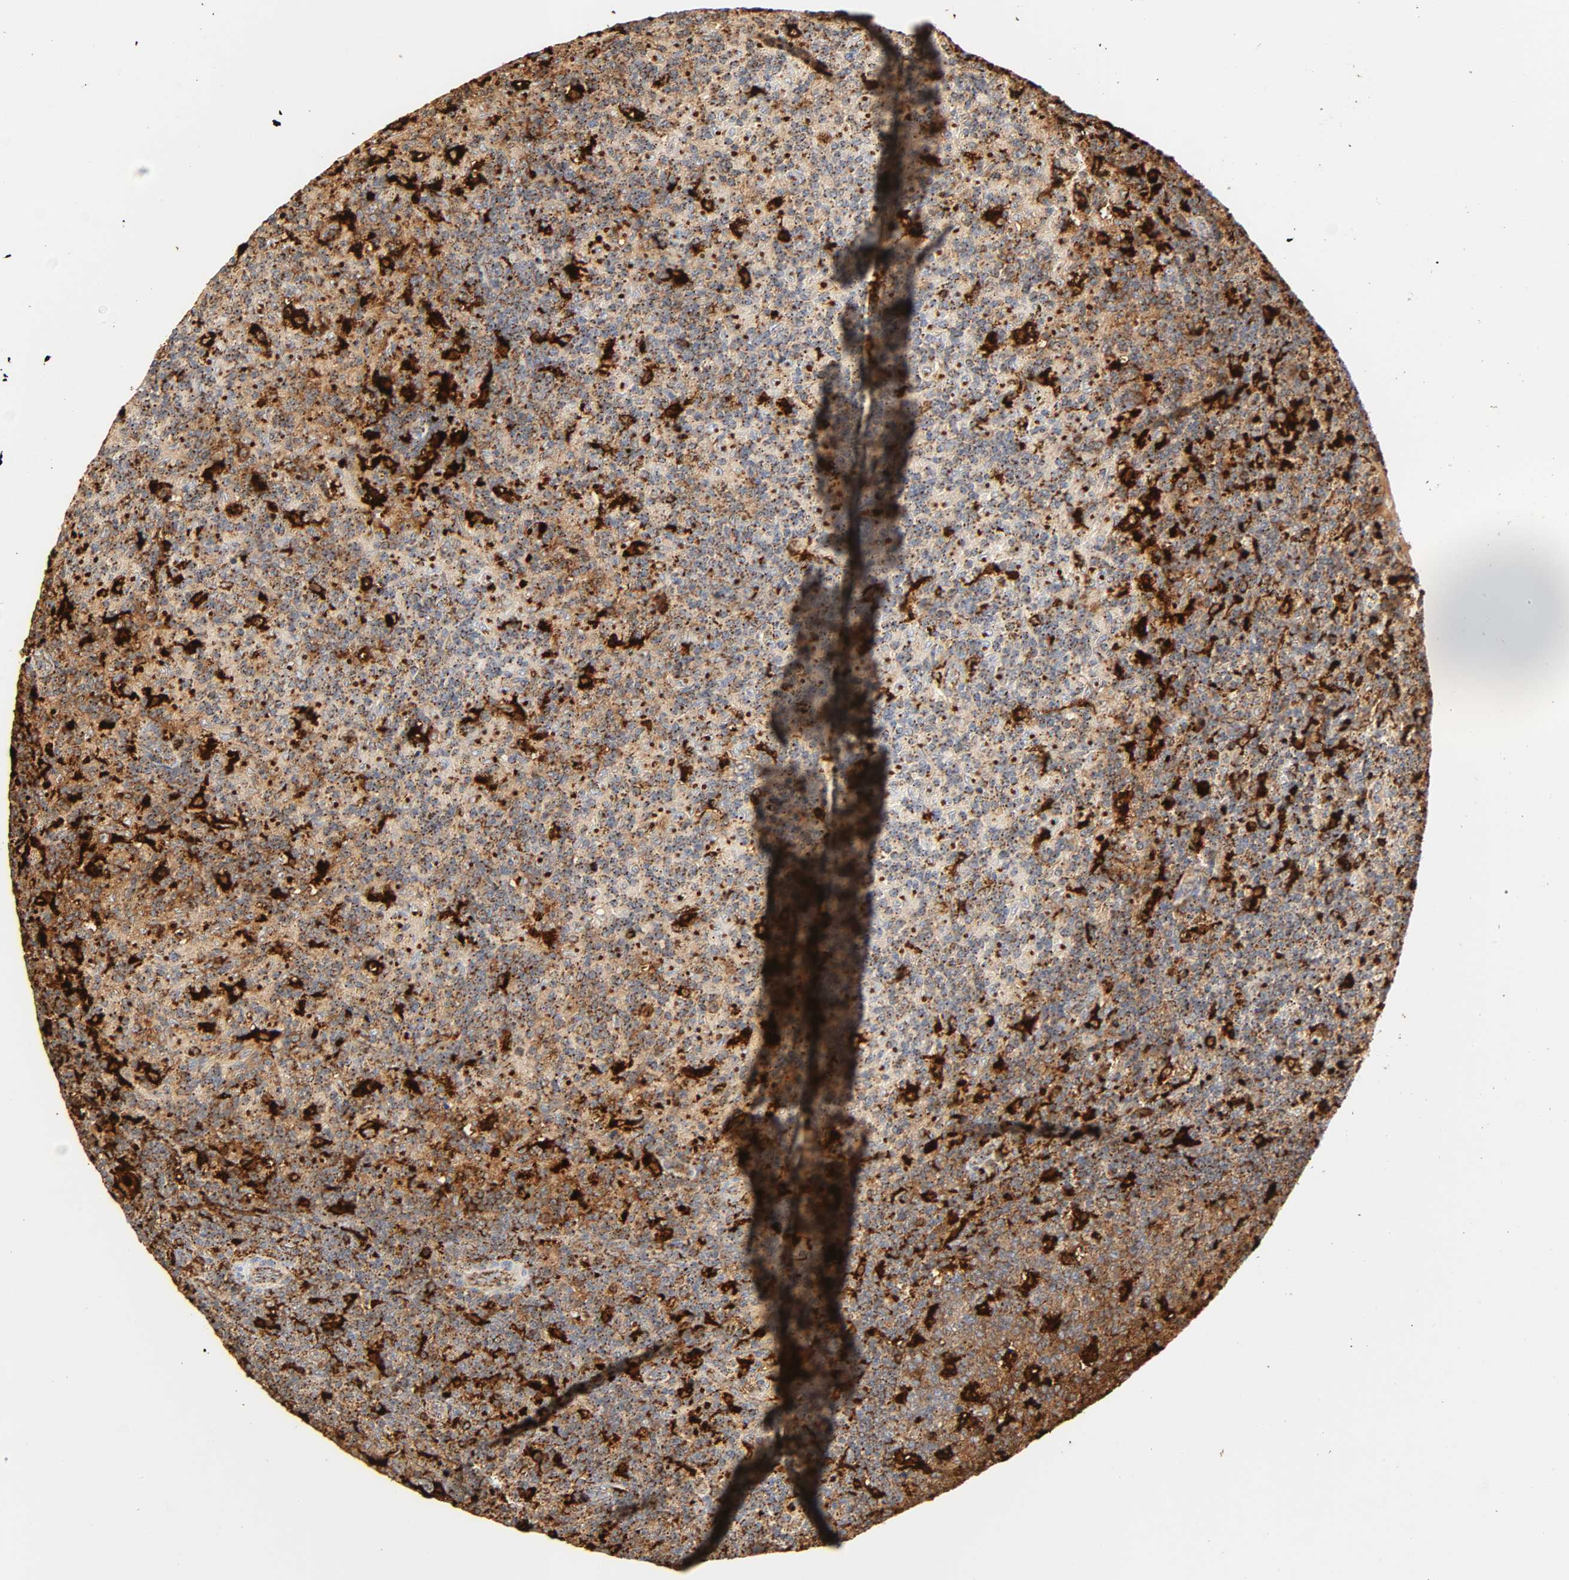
{"staining": {"intensity": "strong", "quantity": ">75%", "location": "cytoplasmic/membranous"}, "tissue": "lymph node", "cell_type": "Germinal center cells", "image_type": "normal", "snomed": [{"axis": "morphology", "description": "Normal tissue, NOS"}, {"axis": "morphology", "description": "Inflammation, NOS"}, {"axis": "topography", "description": "Lymph node"}], "caption": "Immunohistochemistry (IHC) of benign human lymph node reveals high levels of strong cytoplasmic/membranous expression in approximately >75% of germinal center cells. (DAB = brown stain, brightfield microscopy at high magnification).", "gene": "PSAP", "patient": {"sex": "male", "age": 55}}